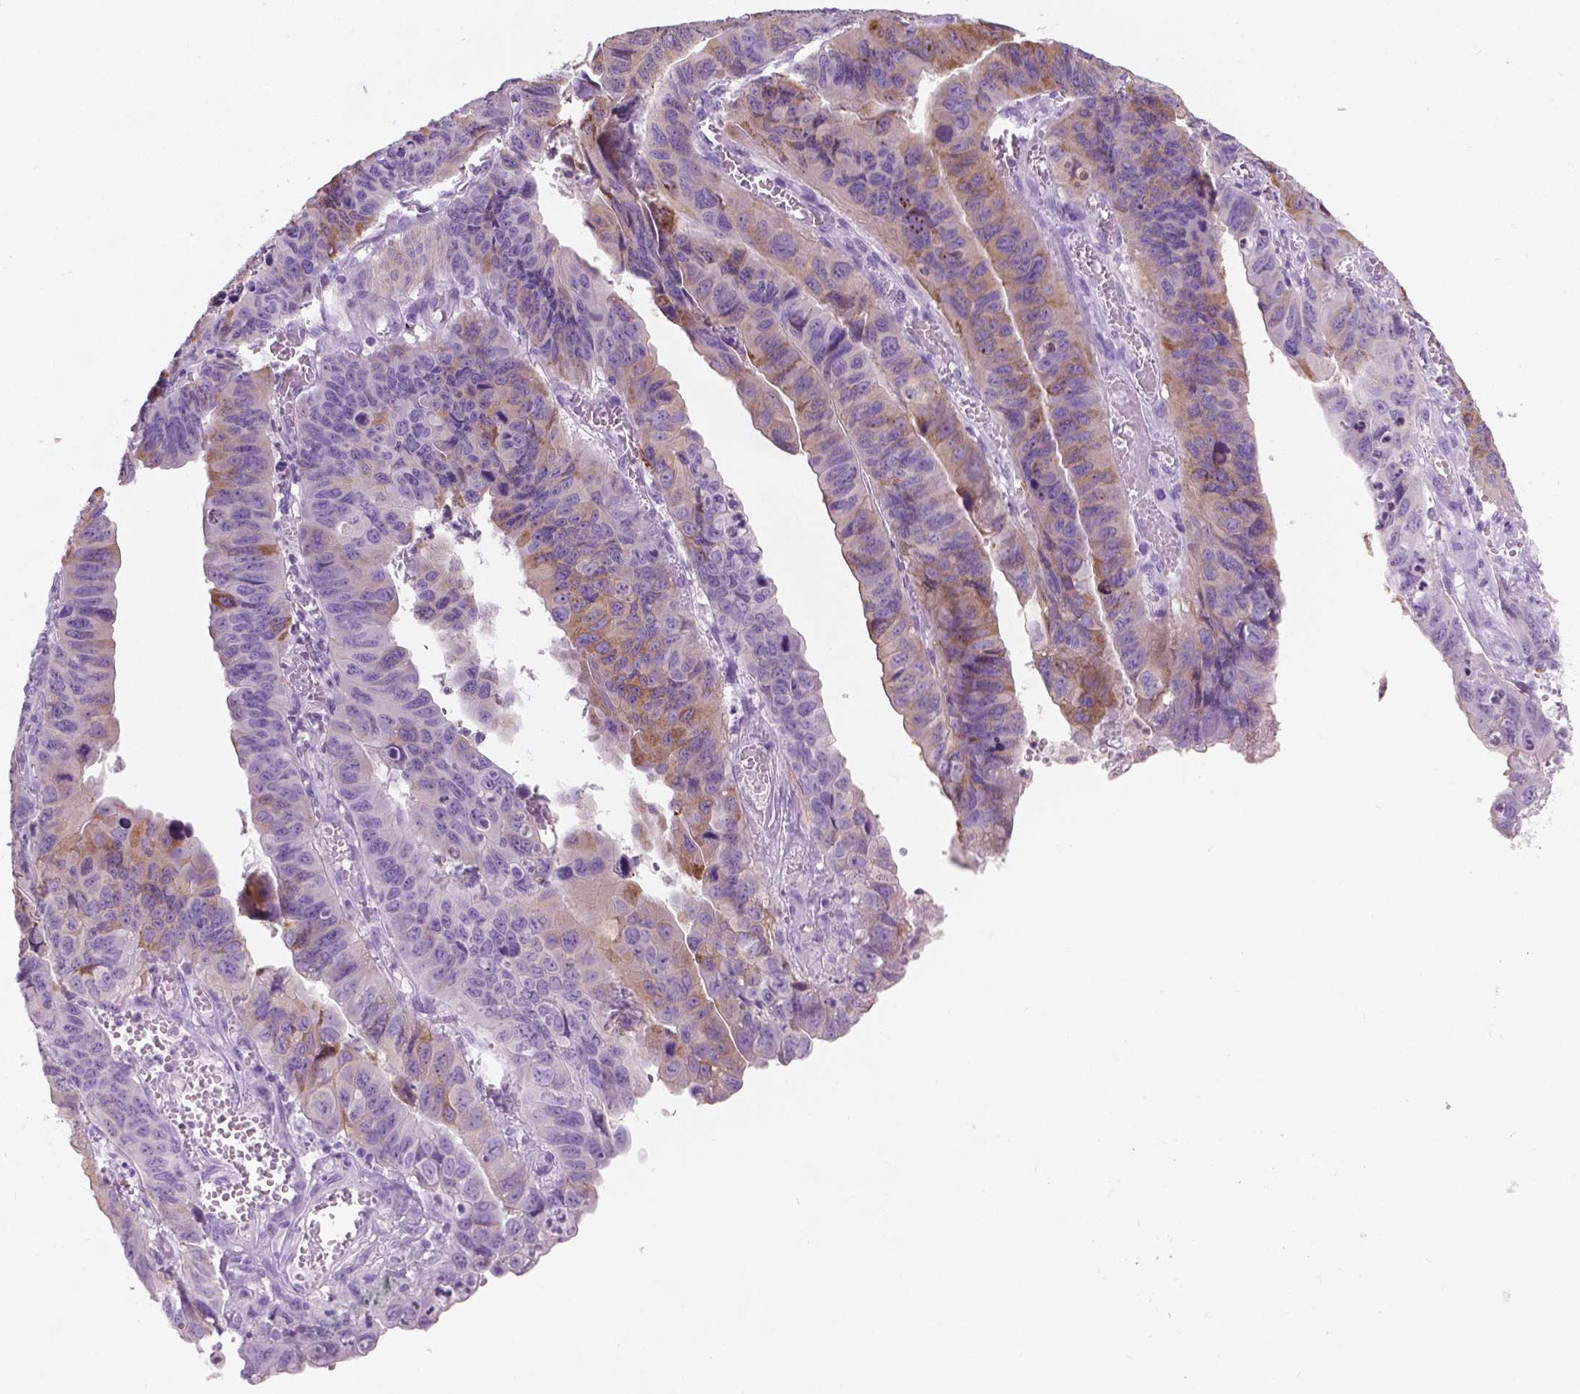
{"staining": {"intensity": "moderate", "quantity": "<25%", "location": "cytoplasmic/membranous"}, "tissue": "stomach cancer", "cell_type": "Tumor cells", "image_type": "cancer", "snomed": [{"axis": "morphology", "description": "Adenocarcinoma, NOS"}, {"axis": "topography", "description": "Stomach, lower"}], "caption": "This is a micrograph of IHC staining of stomach adenocarcinoma, which shows moderate positivity in the cytoplasmic/membranous of tumor cells.", "gene": "TTC29", "patient": {"sex": "male", "age": 77}}